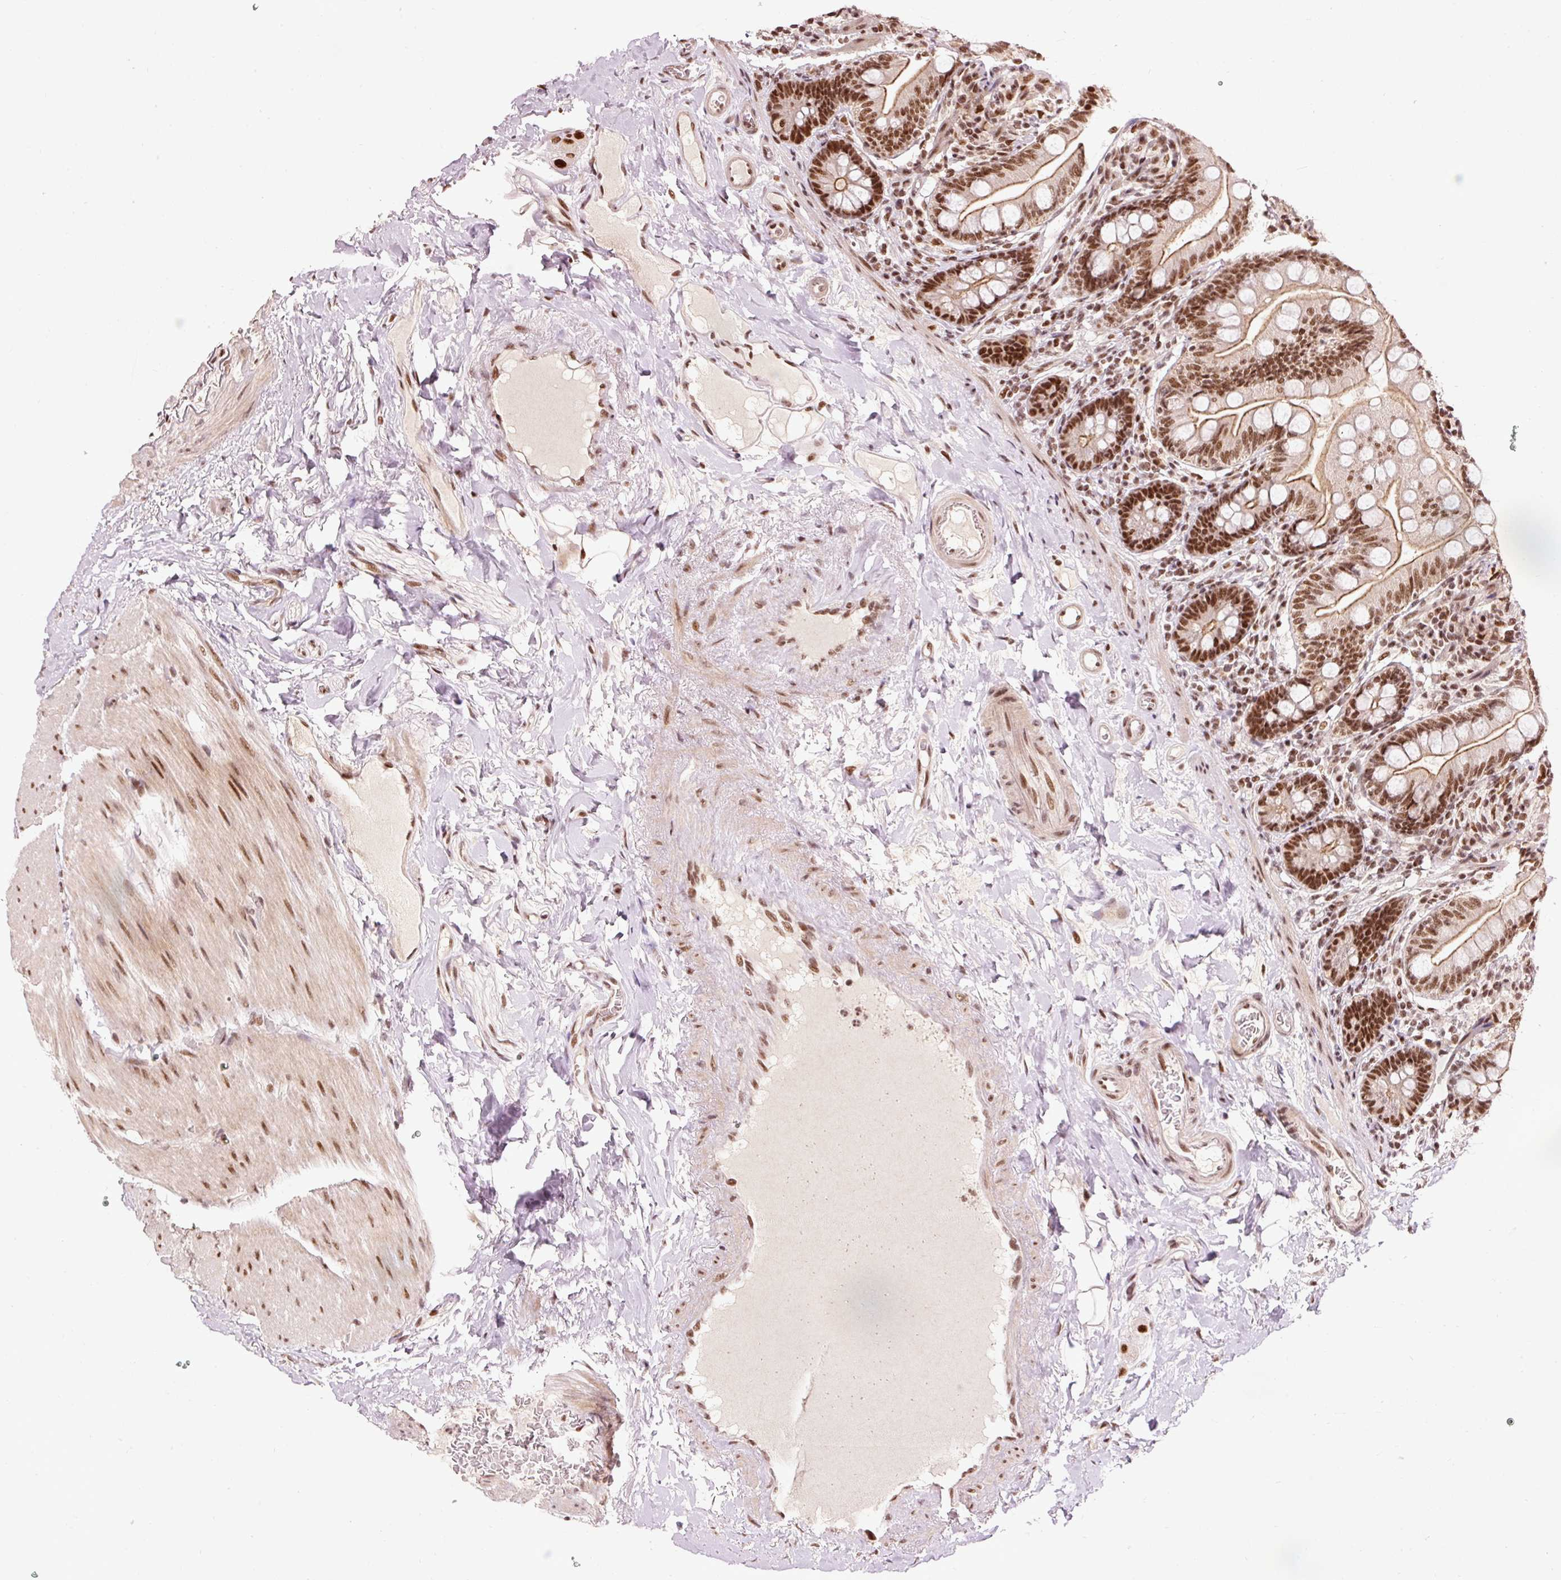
{"staining": {"intensity": "strong", "quantity": ">75%", "location": "cytoplasmic/membranous,nuclear"}, "tissue": "small intestine", "cell_type": "Glandular cells", "image_type": "normal", "snomed": [{"axis": "morphology", "description": "Normal tissue, NOS"}, {"axis": "topography", "description": "Small intestine"}], "caption": "Unremarkable small intestine was stained to show a protein in brown. There is high levels of strong cytoplasmic/membranous,nuclear positivity in about >75% of glandular cells. (IHC, brightfield microscopy, high magnification).", "gene": "ZBTB44", "patient": {"sex": "female", "age": 64}}